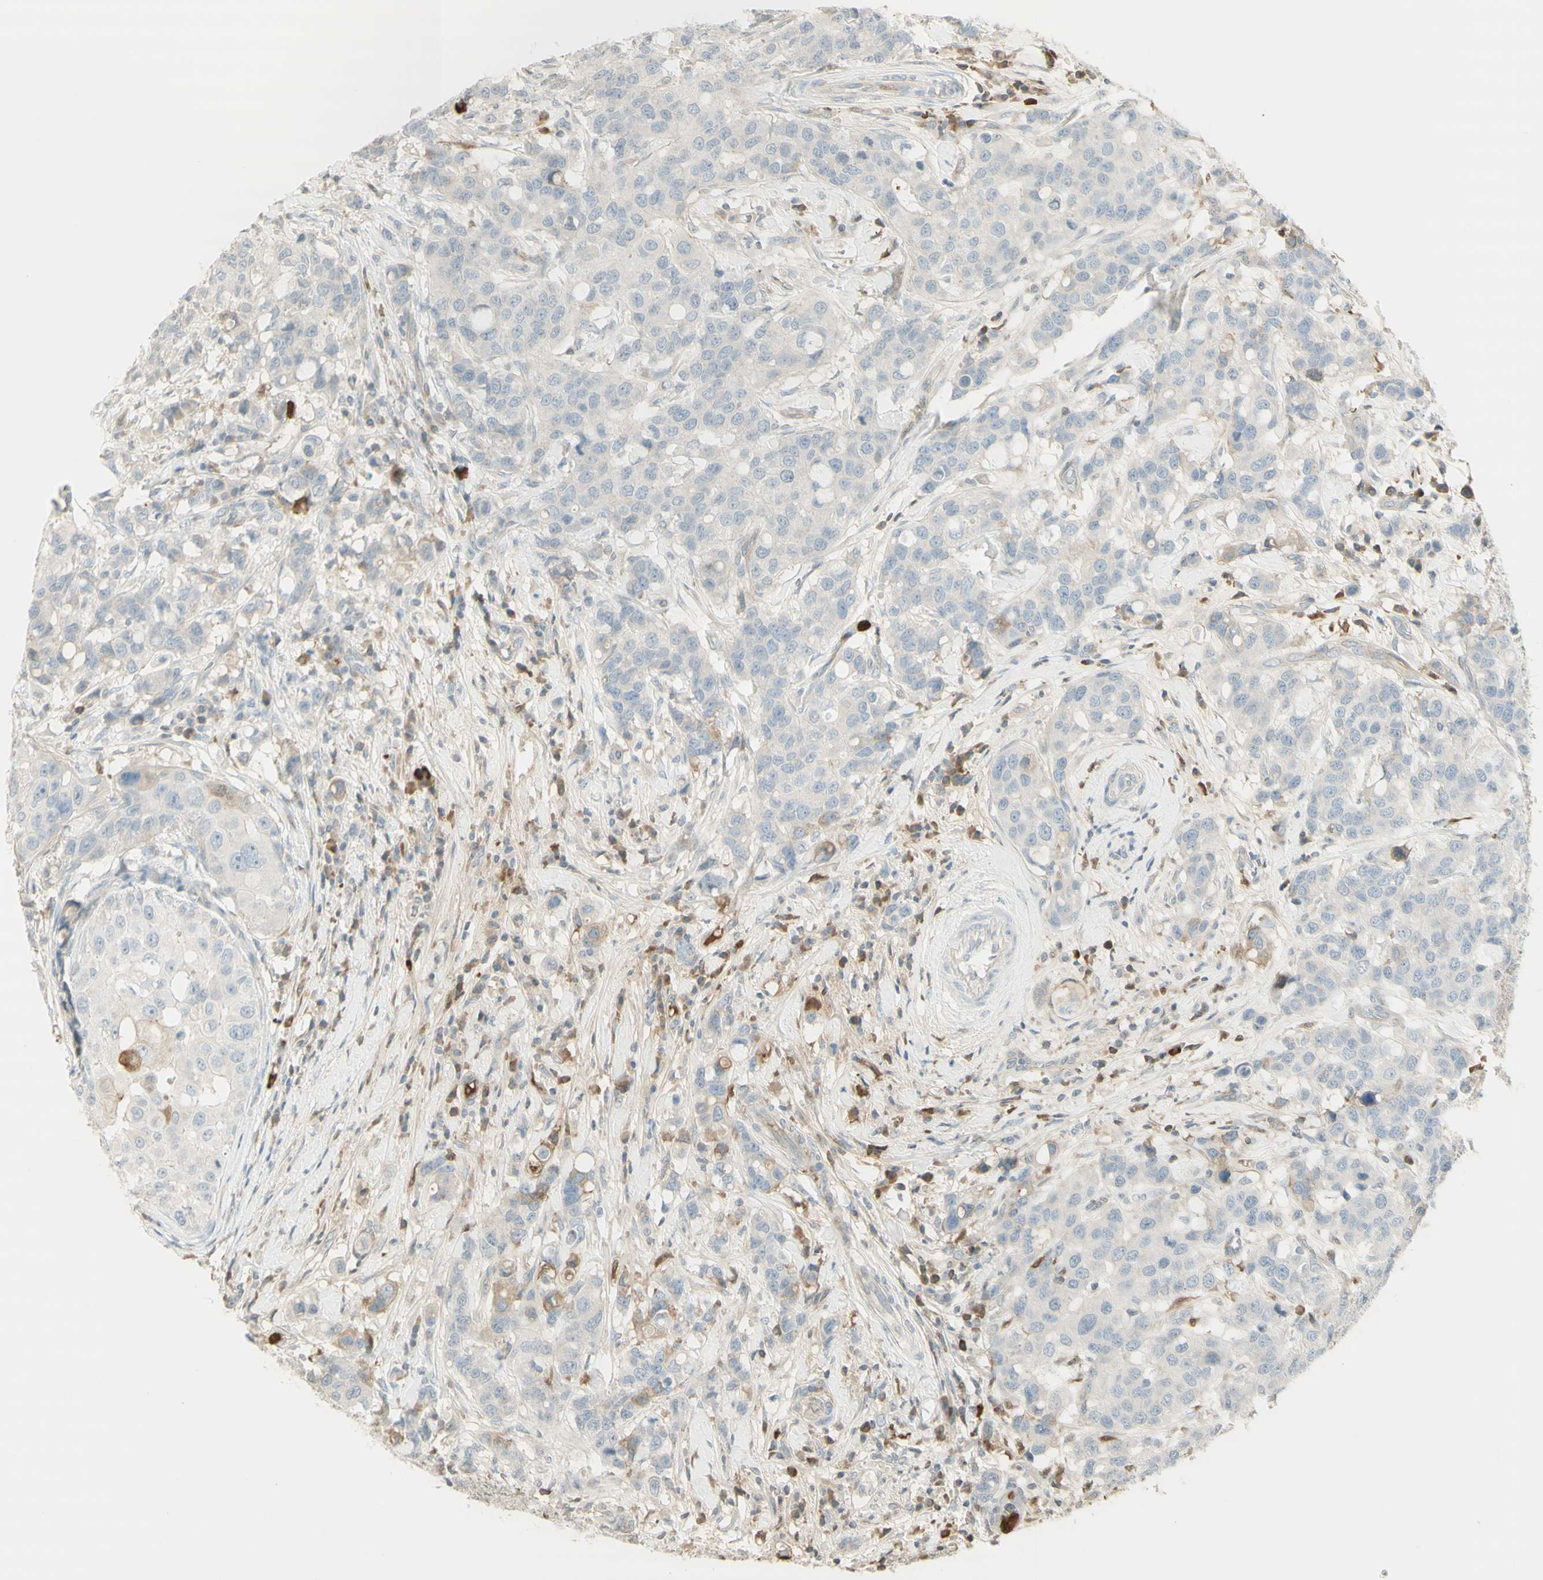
{"staining": {"intensity": "negative", "quantity": "none", "location": "none"}, "tissue": "breast cancer", "cell_type": "Tumor cells", "image_type": "cancer", "snomed": [{"axis": "morphology", "description": "Duct carcinoma"}, {"axis": "topography", "description": "Breast"}], "caption": "This is an immunohistochemistry histopathology image of breast intraductal carcinoma. There is no staining in tumor cells.", "gene": "NID1", "patient": {"sex": "female", "age": 27}}